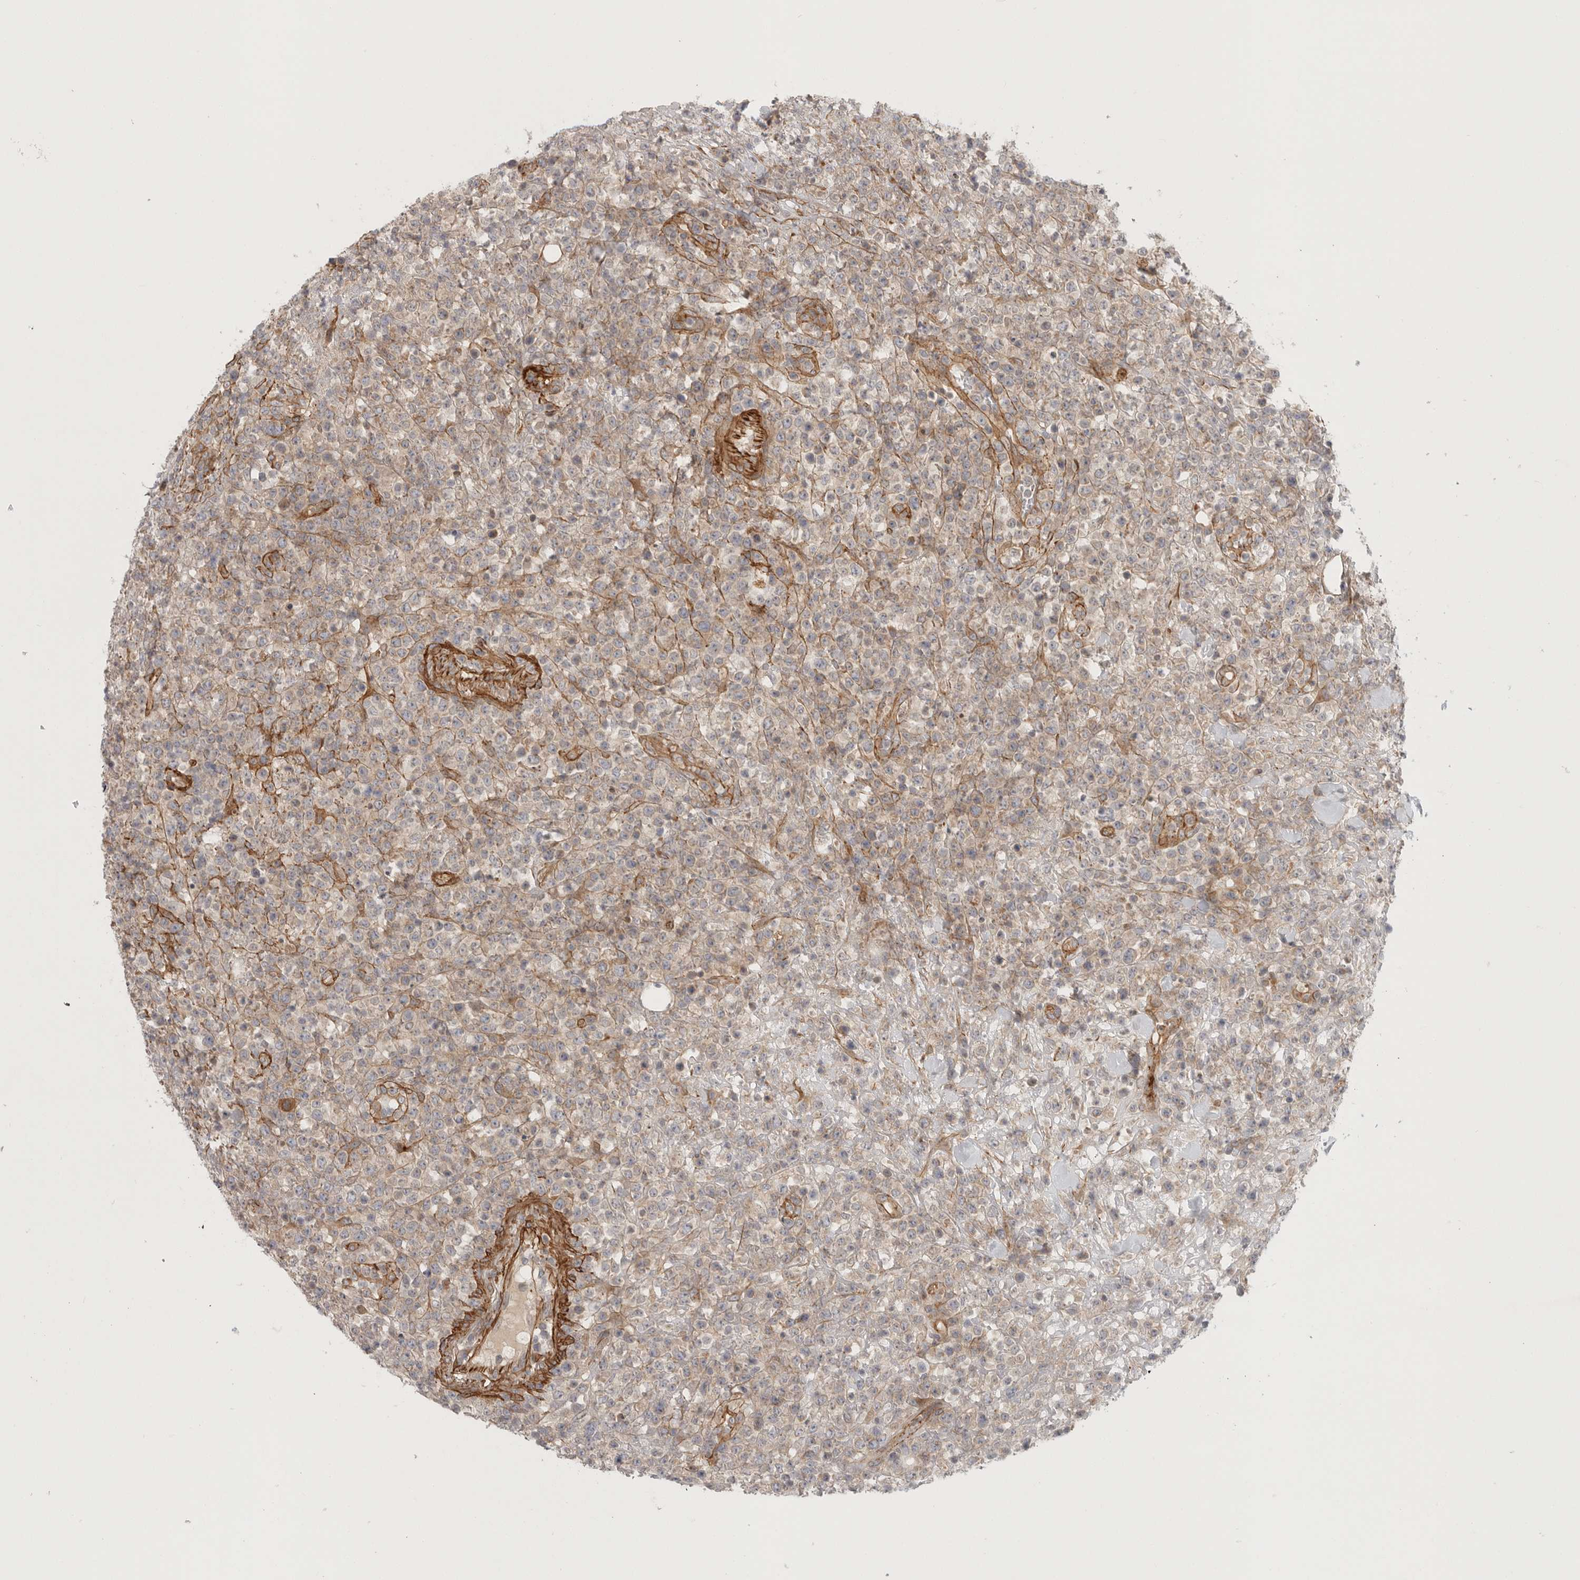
{"staining": {"intensity": "weak", "quantity": ">75%", "location": "cytoplasmic/membranous"}, "tissue": "lymphoma", "cell_type": "Tumor cells", "image_type": "cancer", "snomed": [{"axis": "morphology", "description": "Malignant lymphoma, non-Hodgkin's type, High grade"}, {"axis": "topography", "description": "Colon"}], "caption": "The immunohistochemical stain highlights weak cytoplasmic/membranous staining in tumor cells of high-grade malignant lymphoma, non-Hodgkin's type tissue. Nuclei are stained in blue.", "gene": "LONRF1", "patient": {"sex": "female", "age": 53}}